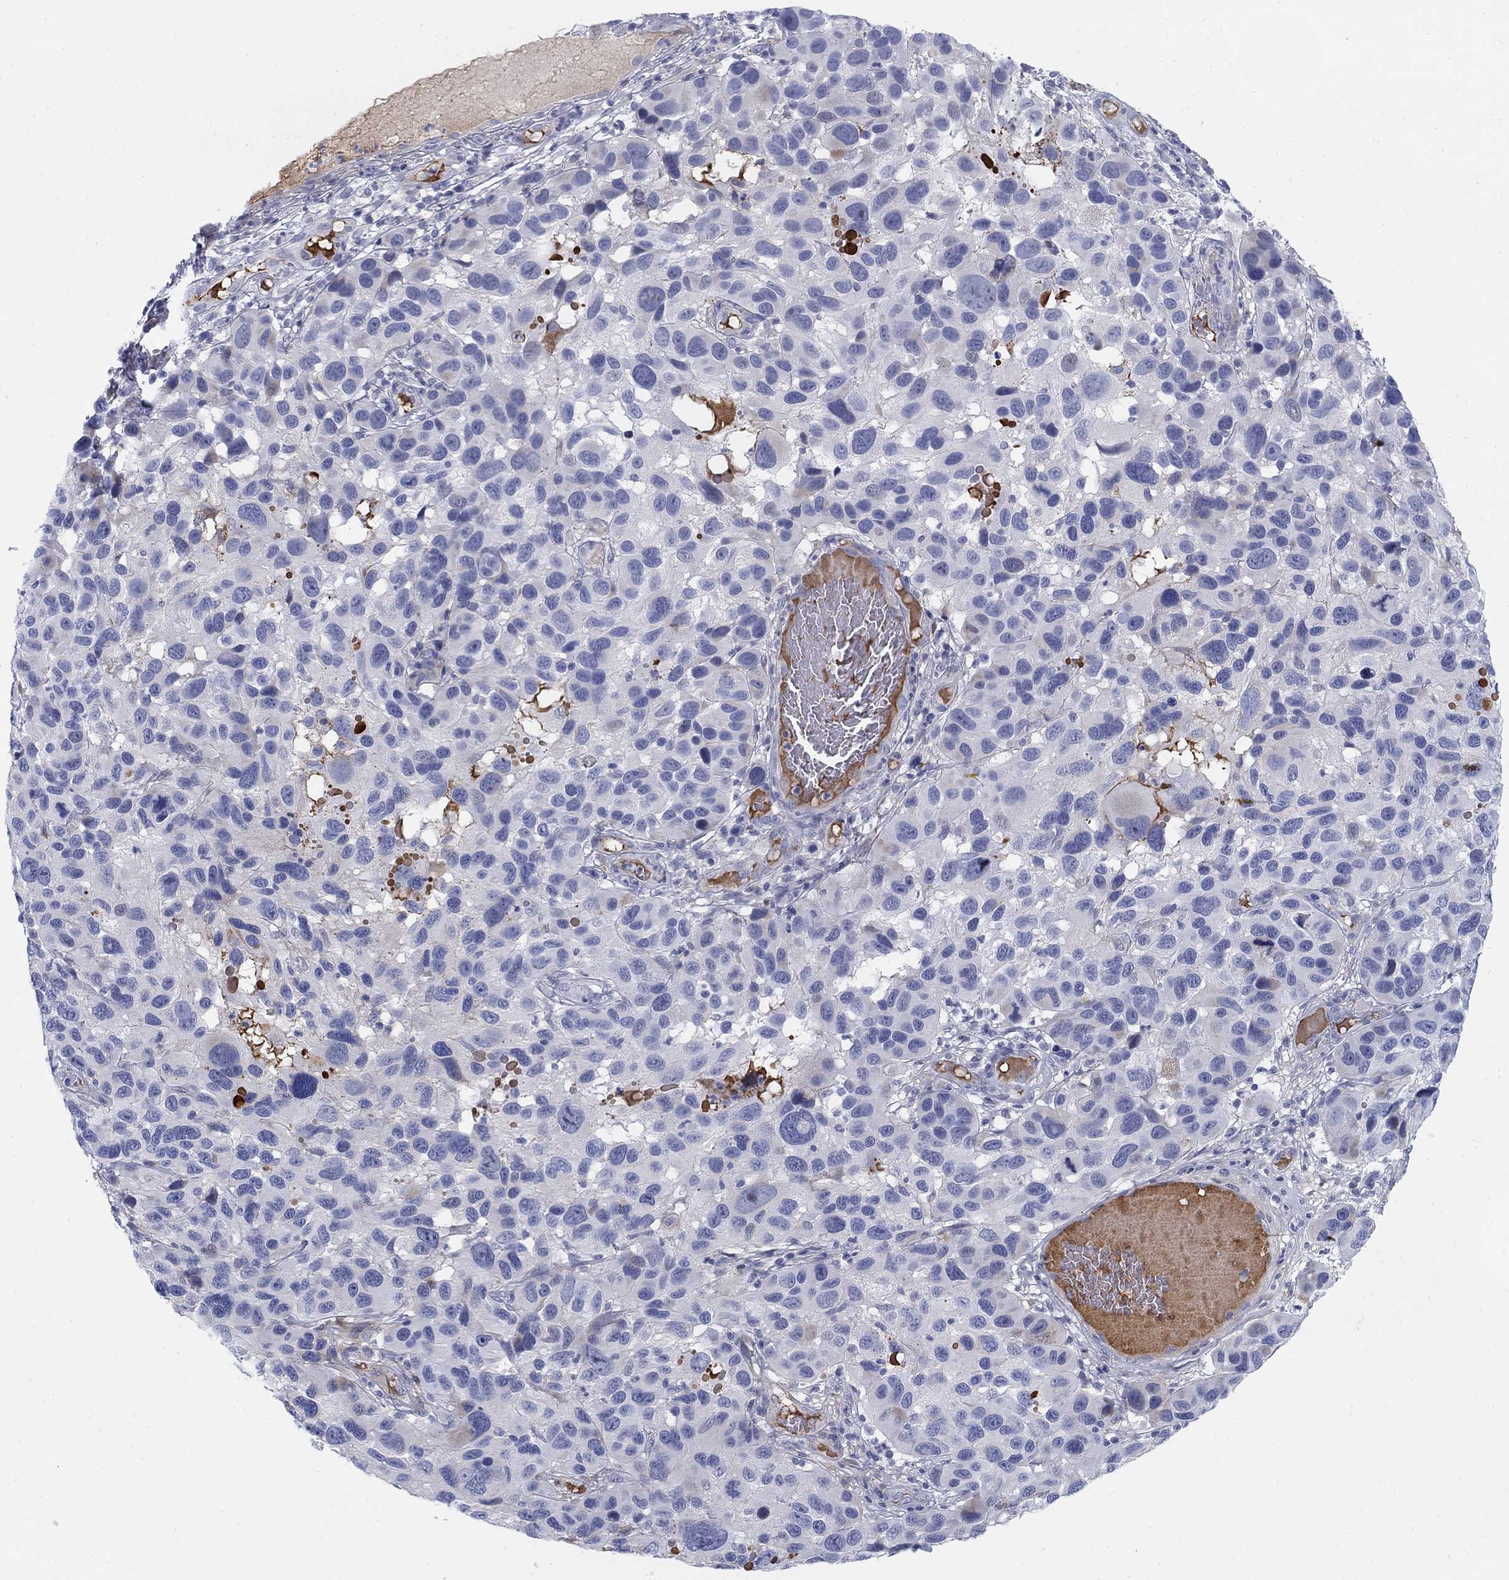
{"staining": {"intensity": "negative", "quantity": "none", "location": "none"}, "tissue": "melanoma", "cell_type": "Tumor cells", "image_type": "cancer", "snomed": [{"axis": "morphology", "description": "Malignant melanoma, NOS"}, {"axis": "topography", "description": "Skin"}], "caption": "High power microscopy photomicrograph of an IHC photomicrograph of melanoma, revealing no significant expression in tumor cells.", "gene": "HEATR4", "patient": {"sex": "male", "age": 53}}